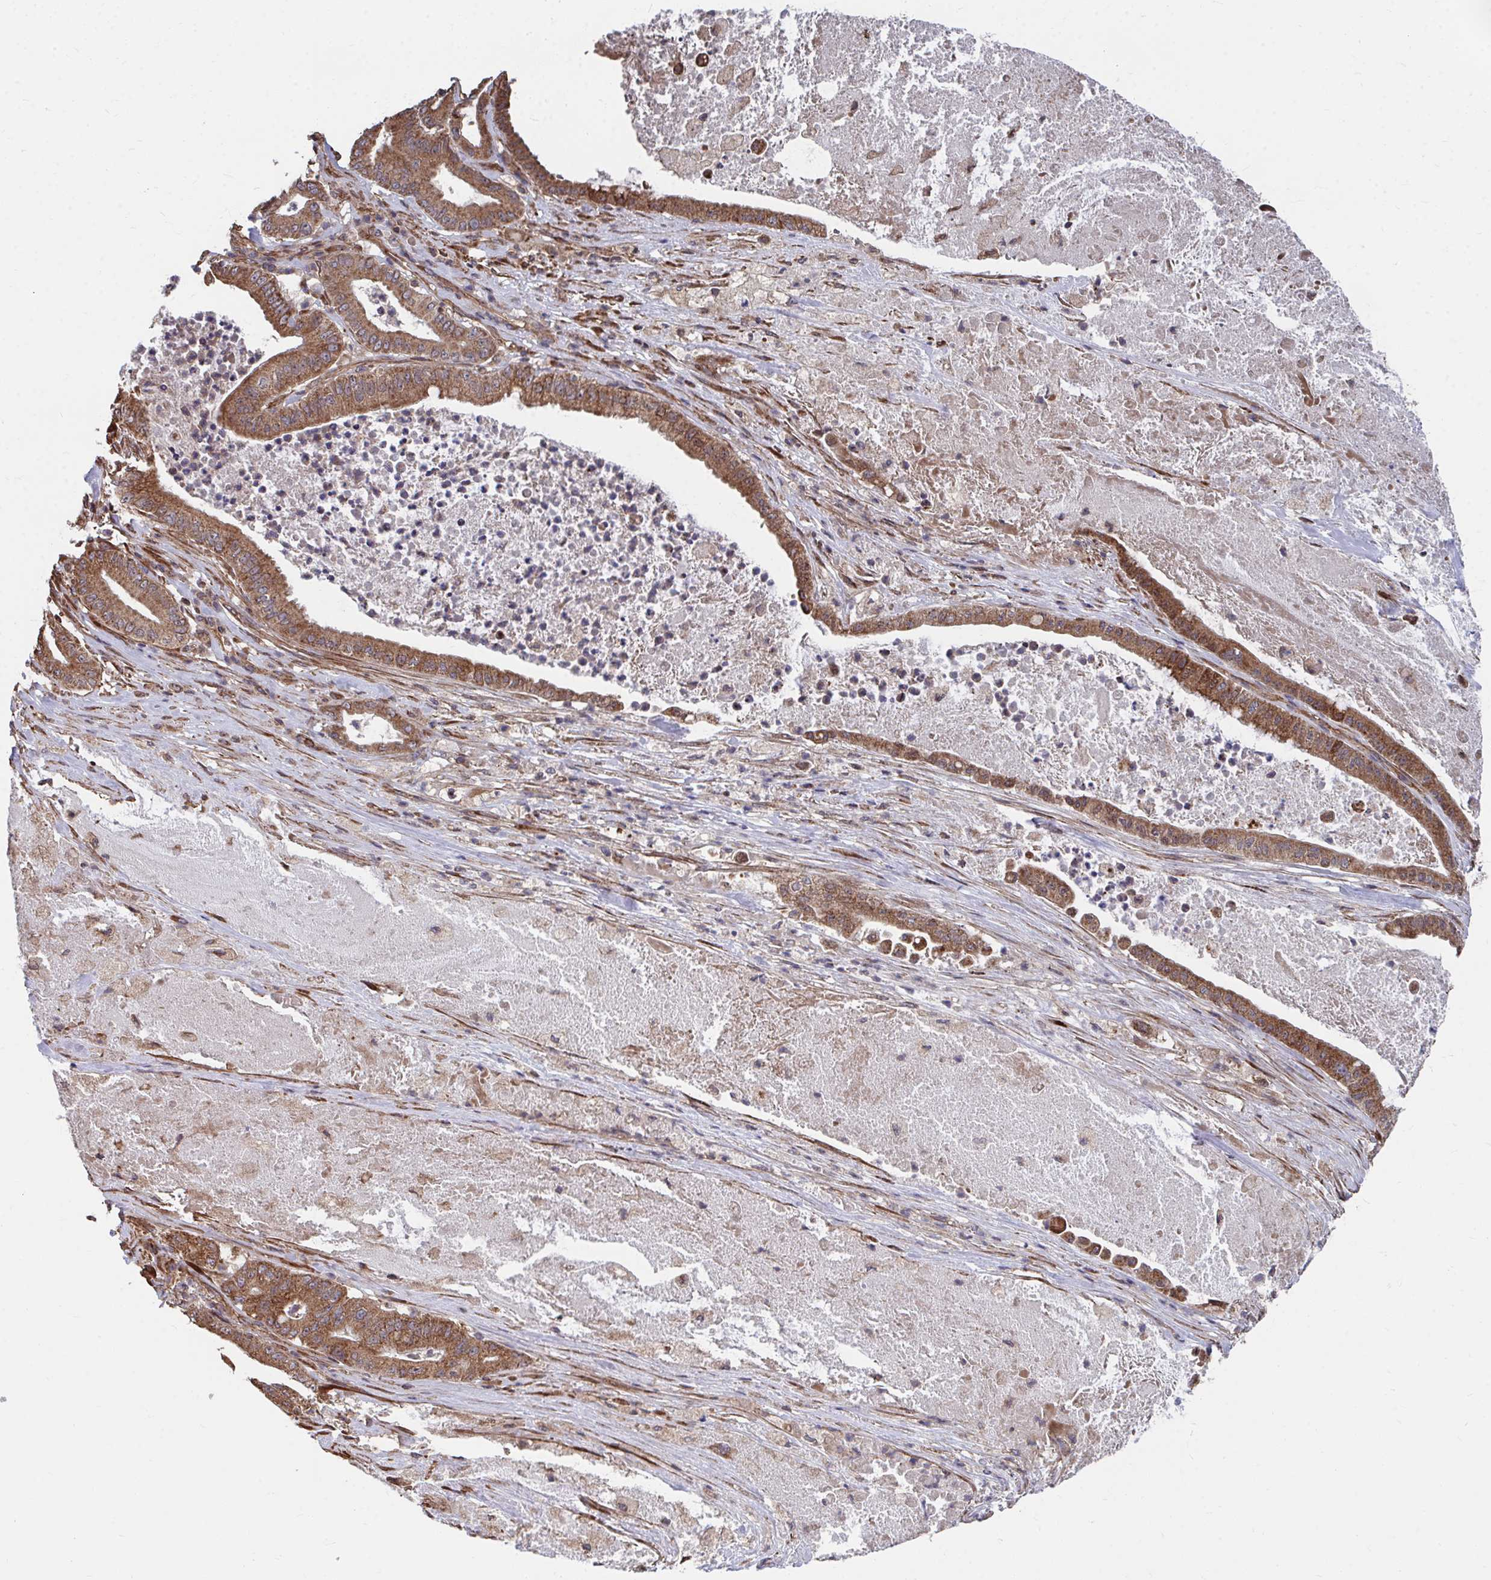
{"staining": {"intensity": "moderate", "quantity": ">75%", "location": "cytoplasmic/membranous"}, "tissue": "pancreatic cancer", "cell_type": "Tumor cells", "image_type": "cancer", "snomed": [{"axis": "morphology", "description": "Adenocarcinoma, NOS"}, {"axis": "topography", "description": "Pancreas"}], "caption": "An immunohistochemistry (IHC) photomicrograph of tumor tissue is shown. Protein staining in brown shows moderate cytoplasmic/membranous positivity in pancreatic cancer (adenocarcinoma) within tumor cells.", "gene": "FAM89A", "patient": {"sex": "male", "age": 71}}